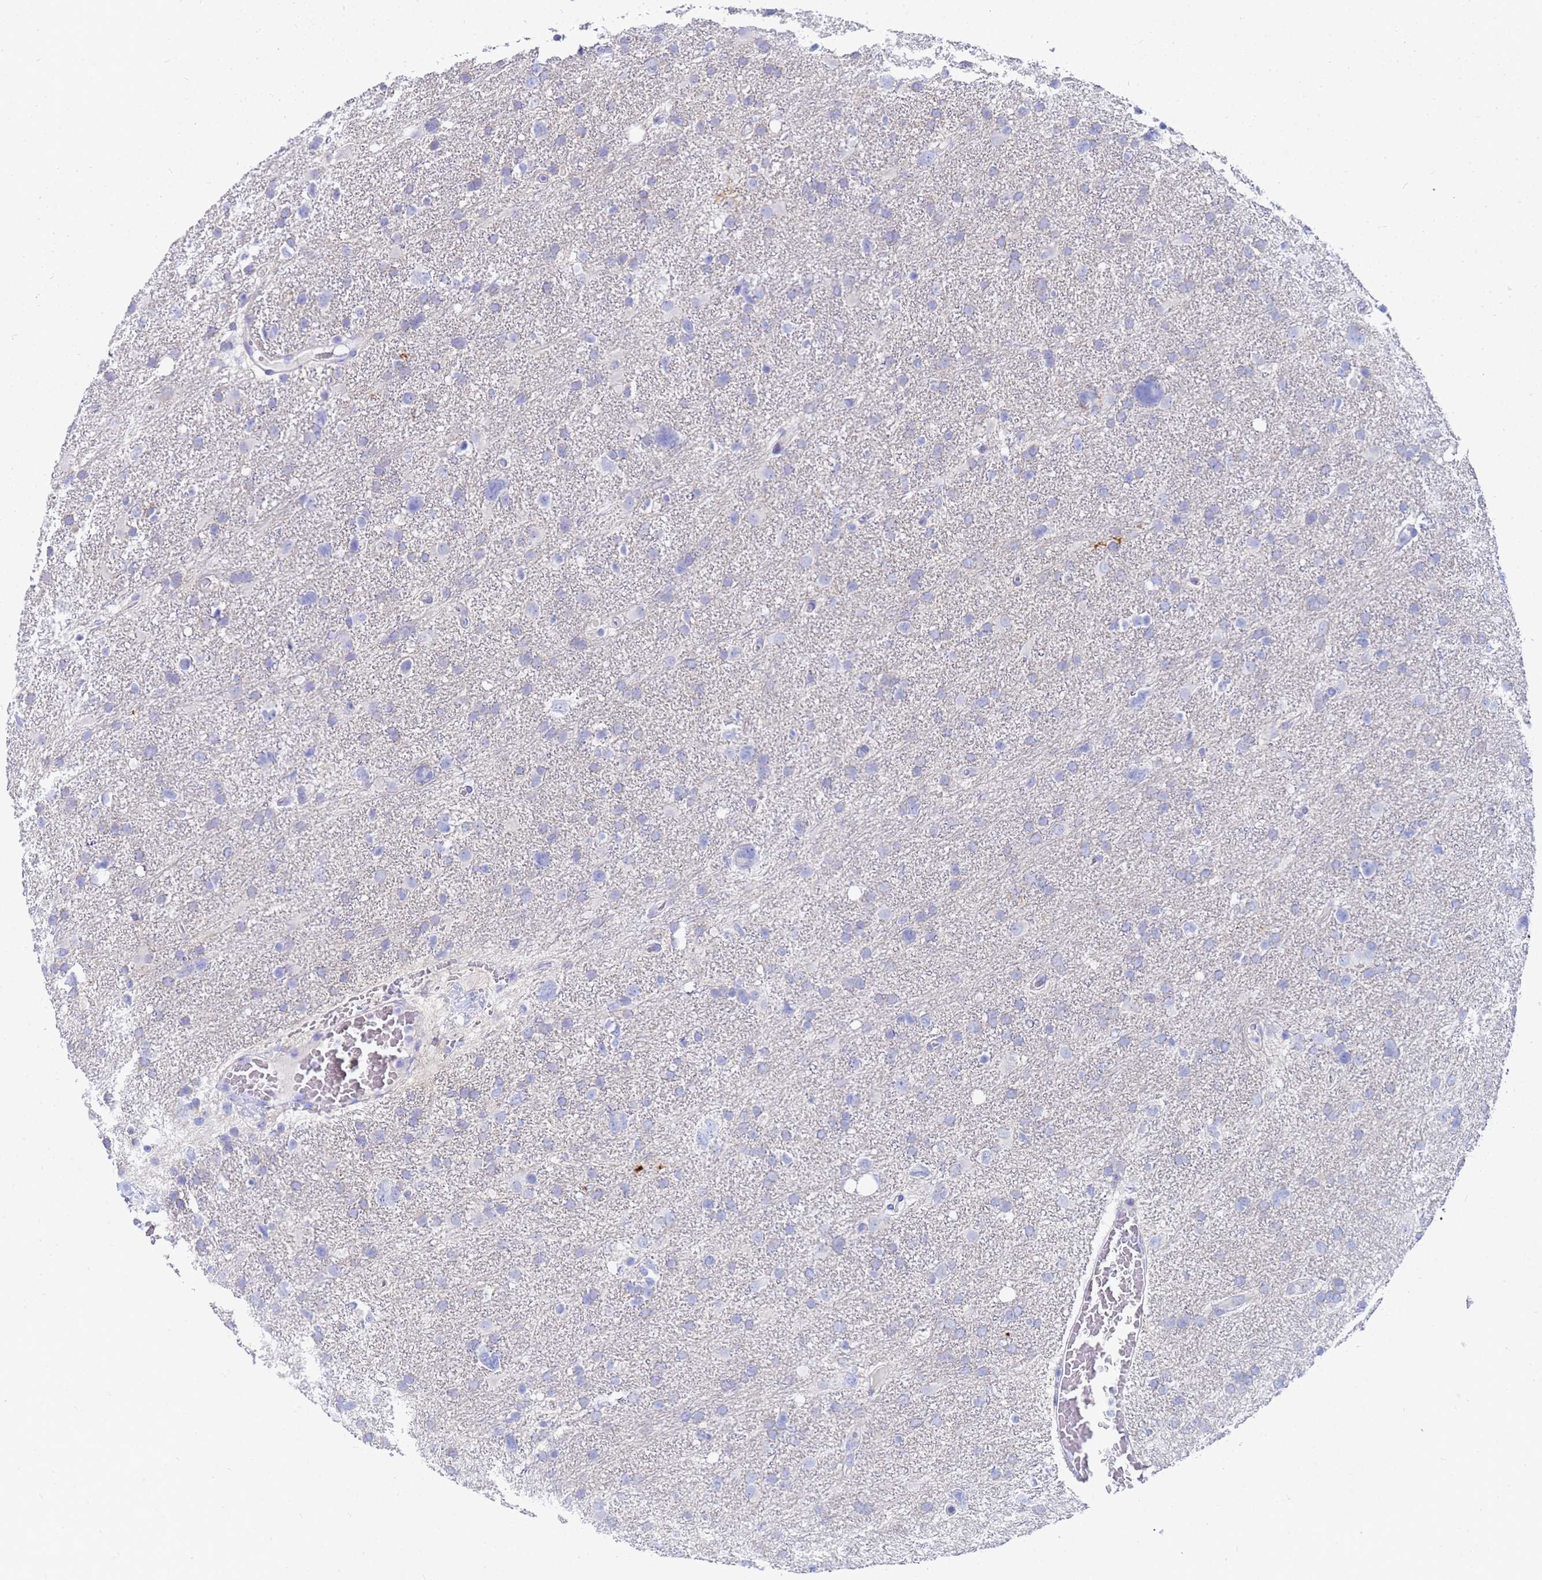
{"staining": {"intensity": "negative", "quantity": "none", "location": "none"}, "tissue": "glioma", "cell_type": "Tumor cells", "image_type": "cancer", "snomed": [{"axis": "morphology", "description": "Glioma, malignant, High grade"}, {"axis": "topography", "description": "Brain"}], "caption": "Immunohistochemistry of malignant glioma (high-grade) exhibits no staining in tumor cells. Nuclei are stained in blue.", "gene": "C2orf72", "patient": {"sex": "male", "age": 61}}